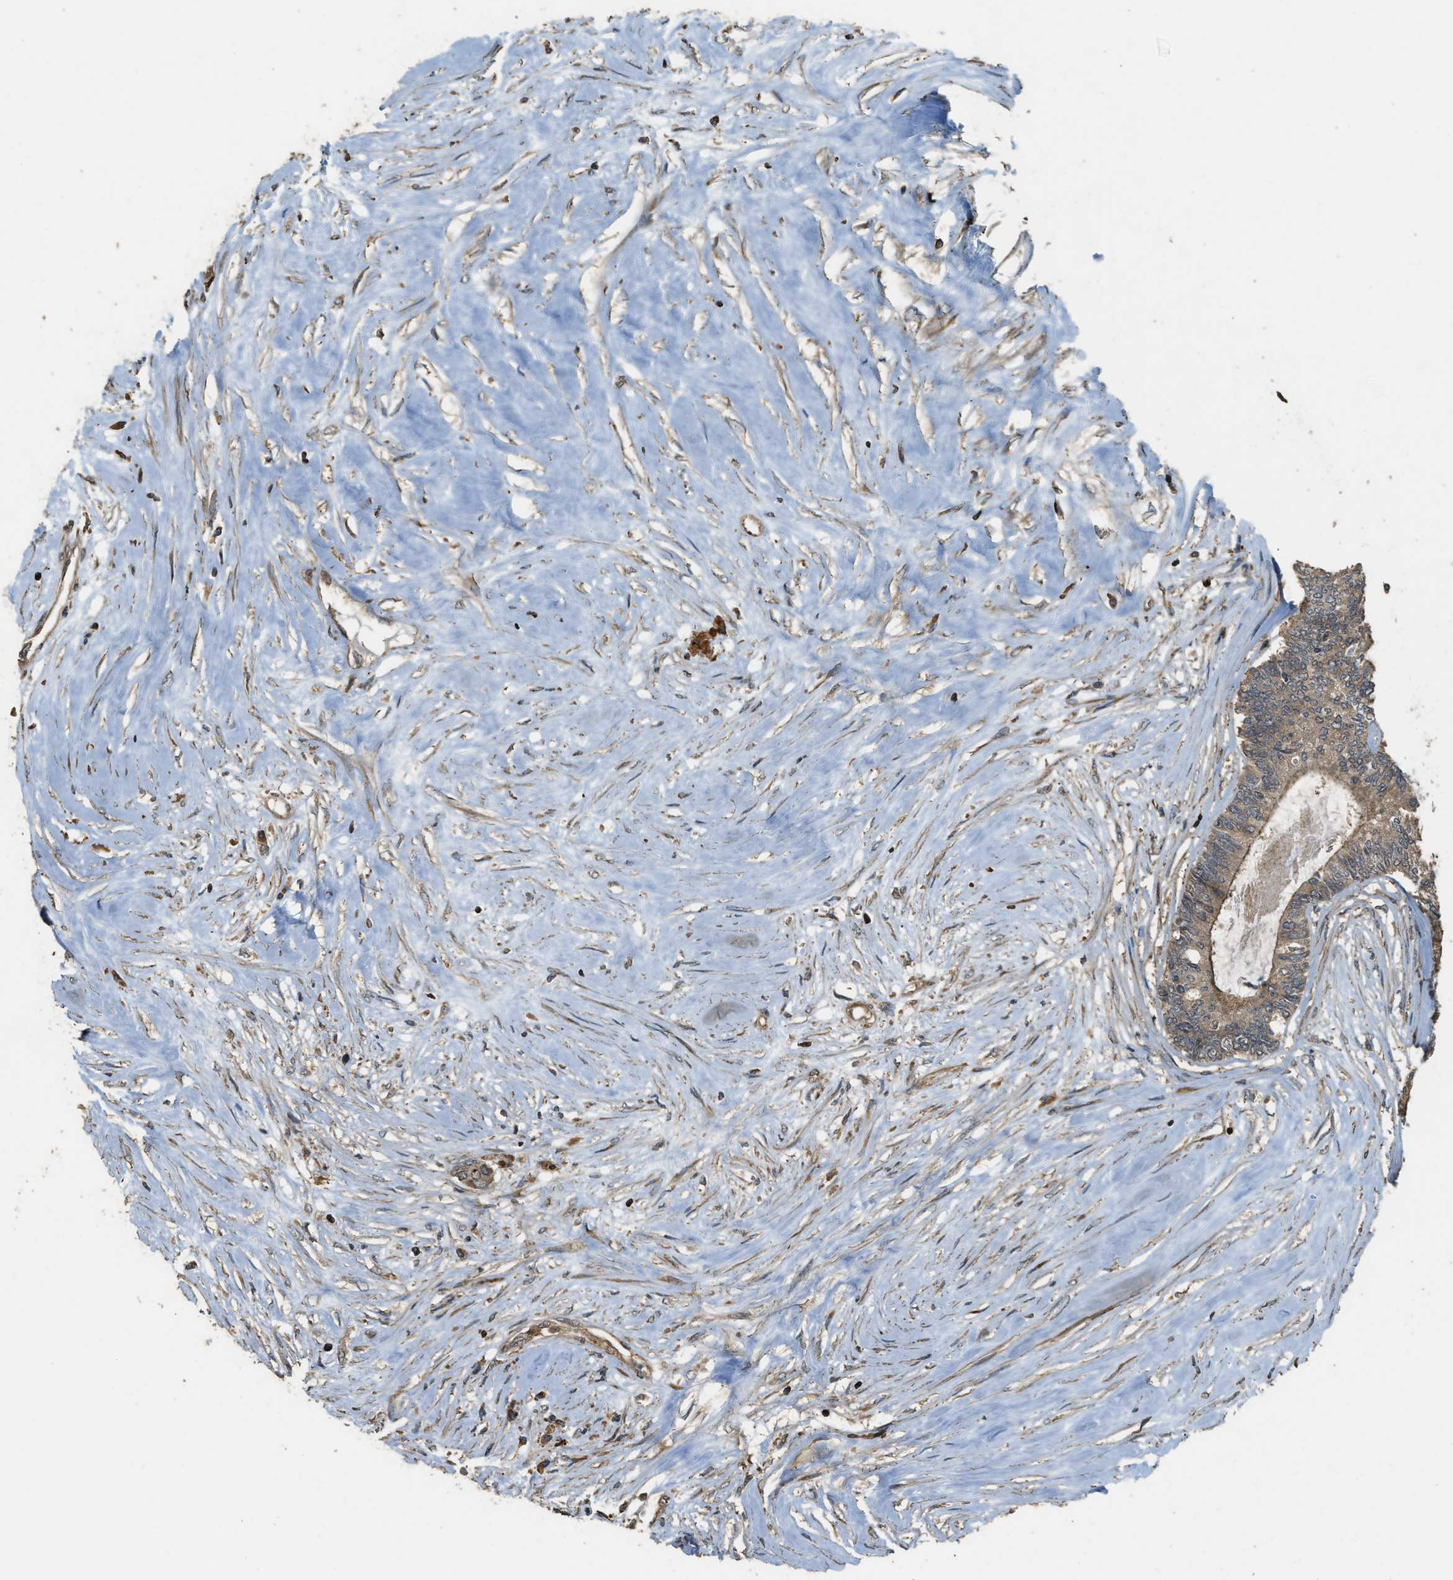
{"staining": {"intensity": "weak", "quantity": ">75%", "location": "cytoplasmic/membranous"}, "tissue": "colorectal cancer", "cell_type": "Tumor cells", "image_type": "cancer", "snomed": [{"axis": "morphology", "description": "Adenocarcinoma, NOS"}, {"axis": "topography", "description": "Rectum"}], "caption": "Human adenocarcinoma (colorectal) stained with a protein marker demonstrates weak staining in tumor cells.", "gene": "PPP6R3", "patient": {"sex": "male", "age": 63}}